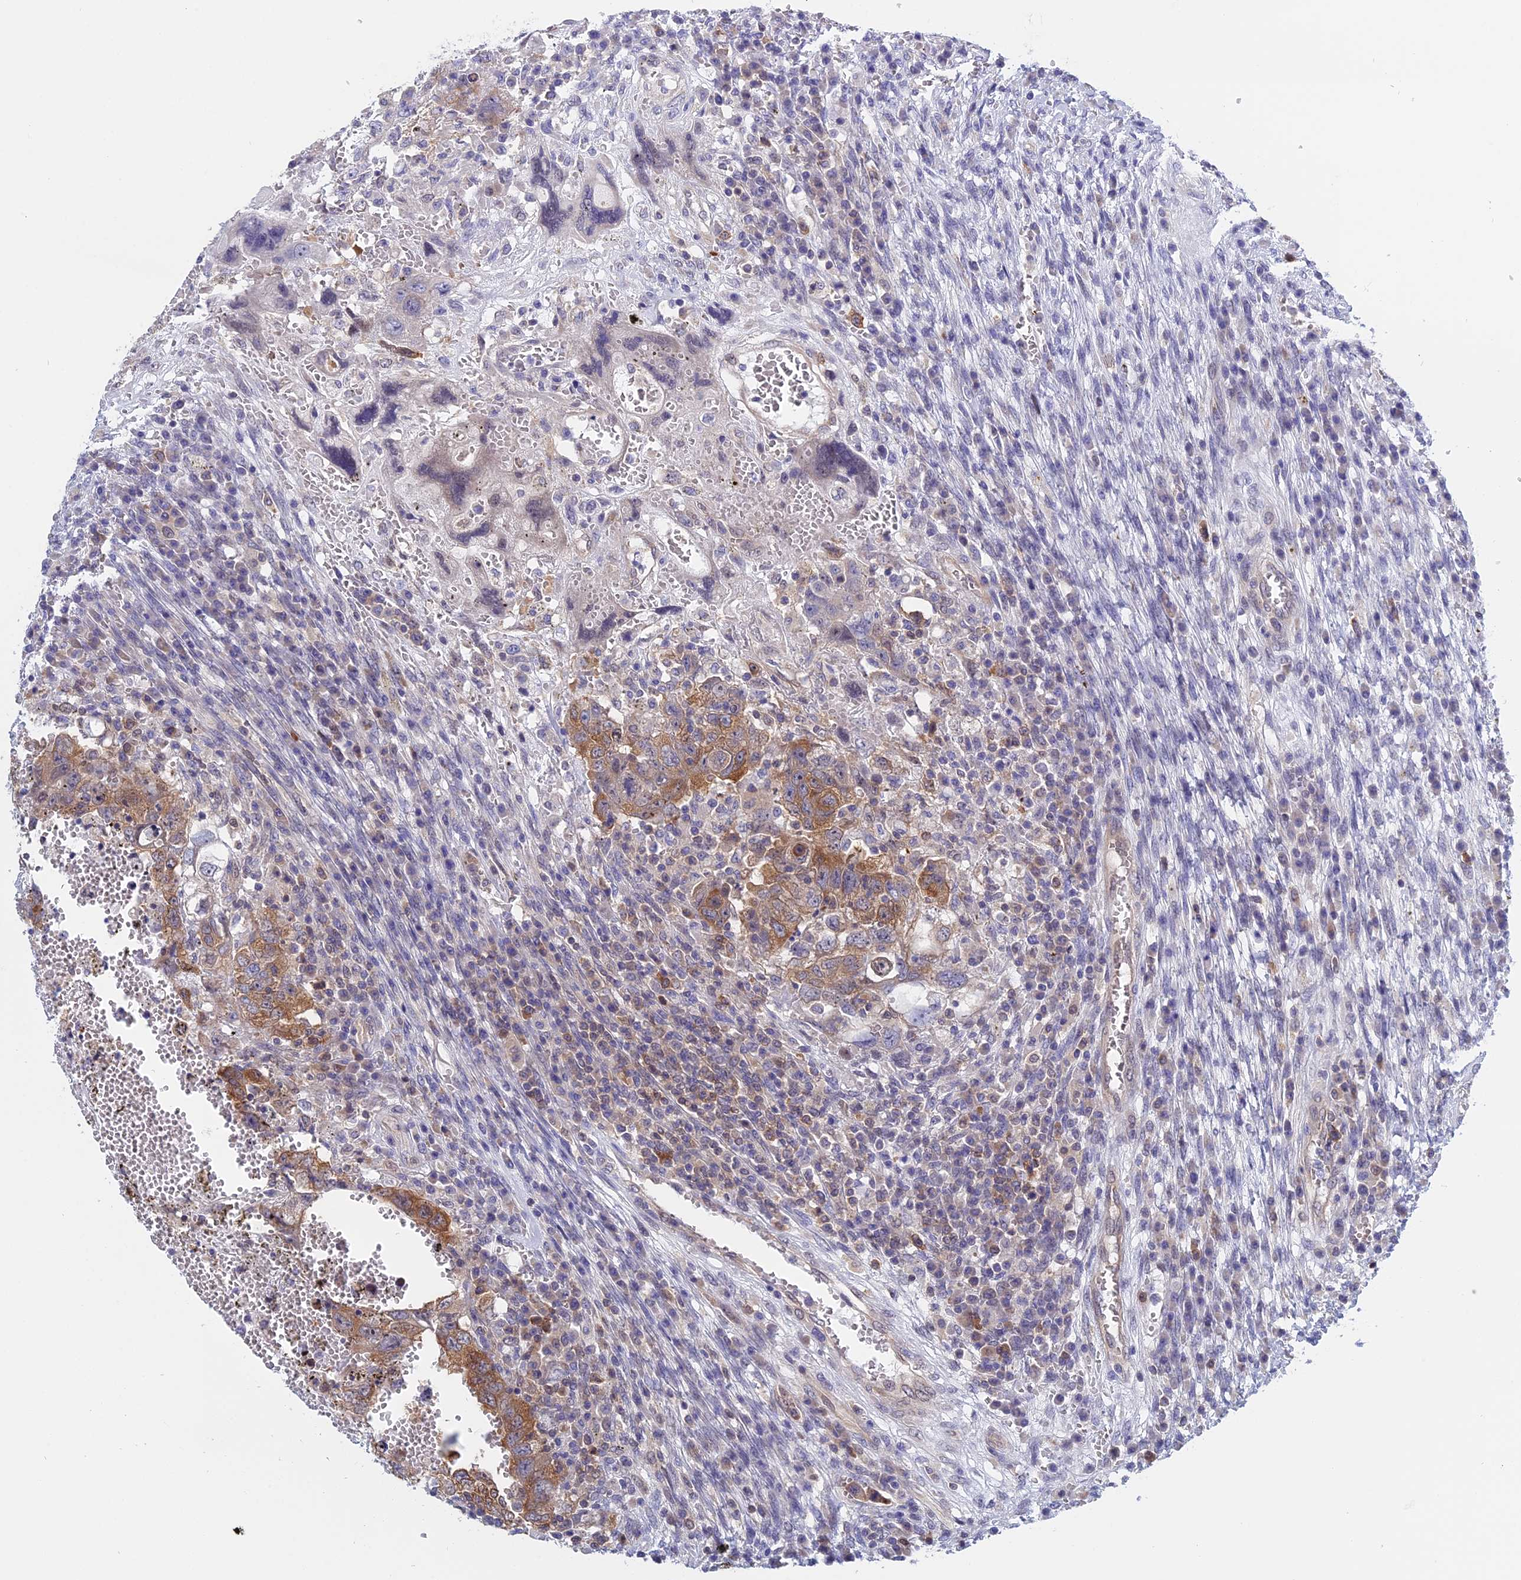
{"staining": {"intensity": "moderate", "quantity": ">75%", "location": "cytoplasmic/membranous"}, "tissue": "testis cancer", "cell_type": "Tumor cells", "image_type": "cancer", "snomed": [{"axis": "morphology", "description": "Carcinoma, Embryonal, NOS"}, {"axis": "topography", "description": "Testis"}], "caption": "Immunohistochemistry (DAB) staining of human testis cancer (embryonal carcinoma) demonstrates moderate cytoplasmic/membranous protein staining in approximately >75% of tumor cells.", "gene": "NAA10", "patient": {"sex": "male", "age": 26}}